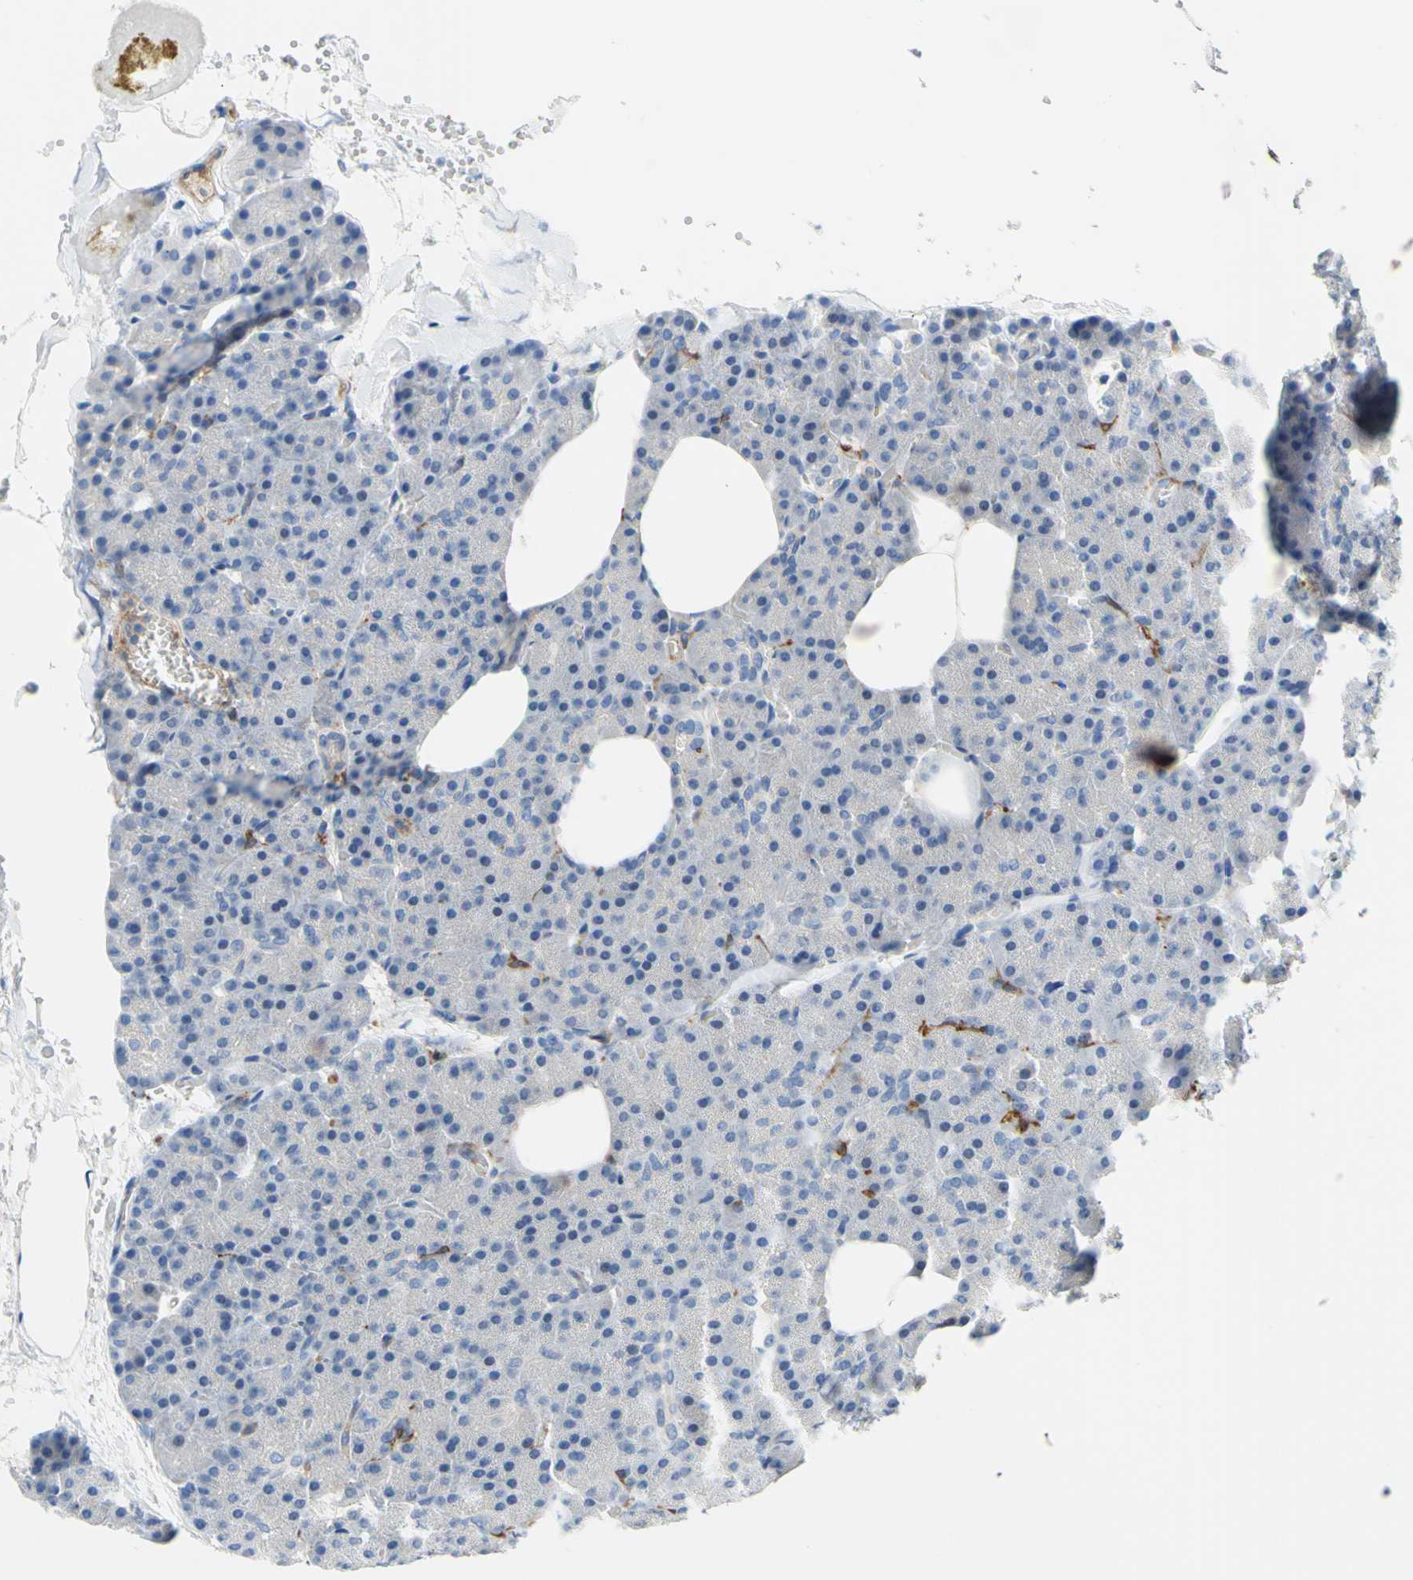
{"staining": {"intensity": "negative", "quantity": "none", "location": "none"}, "tissue": "pancreas", "cell_type": "Exocrine glandular cells", "image_type": "normal", "snomed": [{"axis": "morphology", "description": "Normal tissue, NOS"}, {"axis": "topography", "description": "Pancreas"}], "caption": "Exocrine glandular cells are negative for brown protein staining in normal pancreas. Brightfield microscopy of IHC stained with DAB (brown) and hematoxylin (blue), captured at high magnification.", "gene": "FCGR2A", "patient": {"sex": "female", "age": 35}}